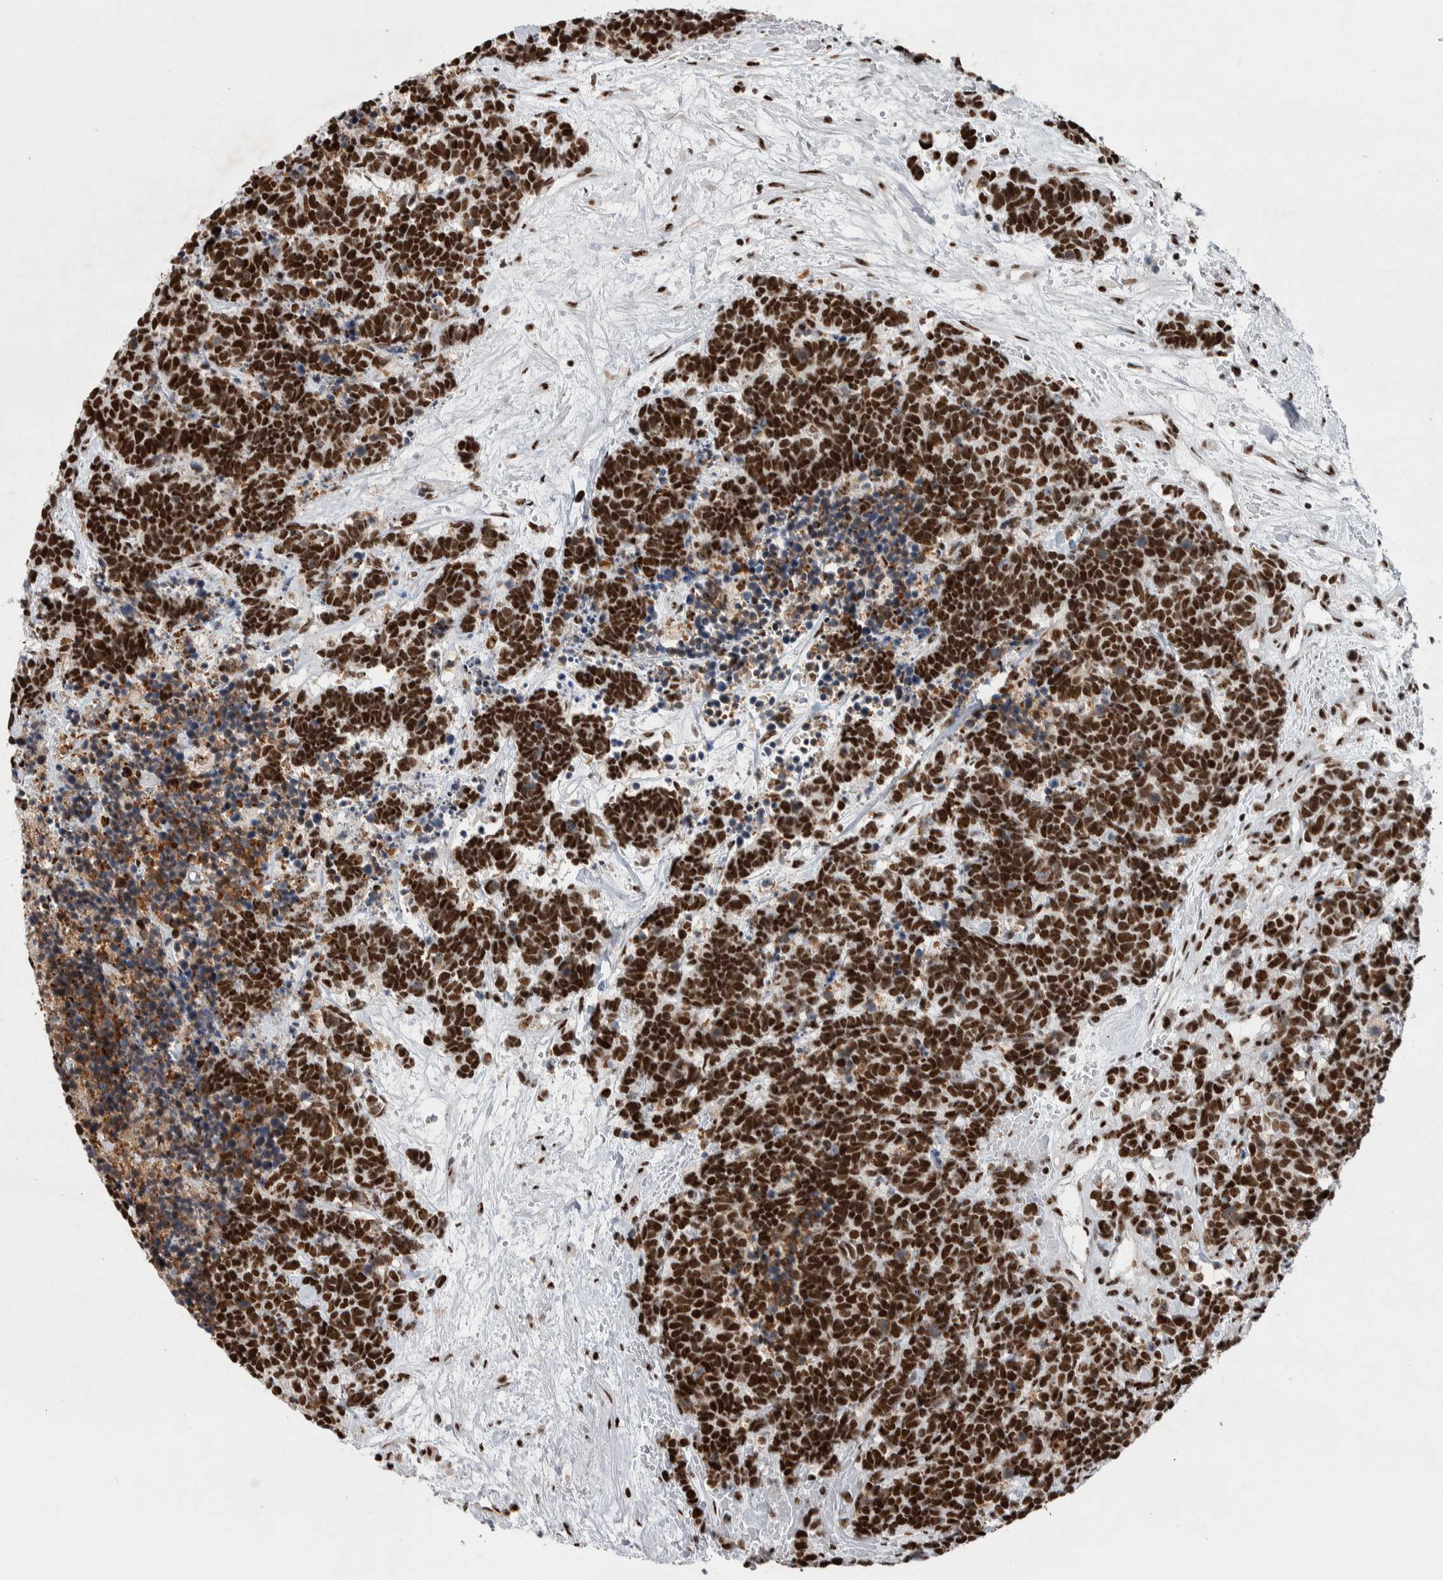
{"staining": {"intensity": "strong", "quantity": ">75%", "location": "nuclear"}, "tissue": "carcinoid", "cell_type": "Tumor cells", "image_type": "cancer", "snomed": [{"axis": "morphology", "description": "Carcinoma, NOS"}, {"axis": "morphology", "description": "Carcinoid, malignant, NOS"}, {"axis": "topography", "description": "Urinary bladder"}], "caption": "High-magnification brightfield microscopy of malignant carcinoid stained with DAB (3,3'-diaminobenzidine) (brown) and counterstained with hematoxylin (blue). tumor cells exhibit strong nuclear expression is seen in about>75% of cells.", "gene": "NCL", "patient": {"sex": "male", "age": 57}}